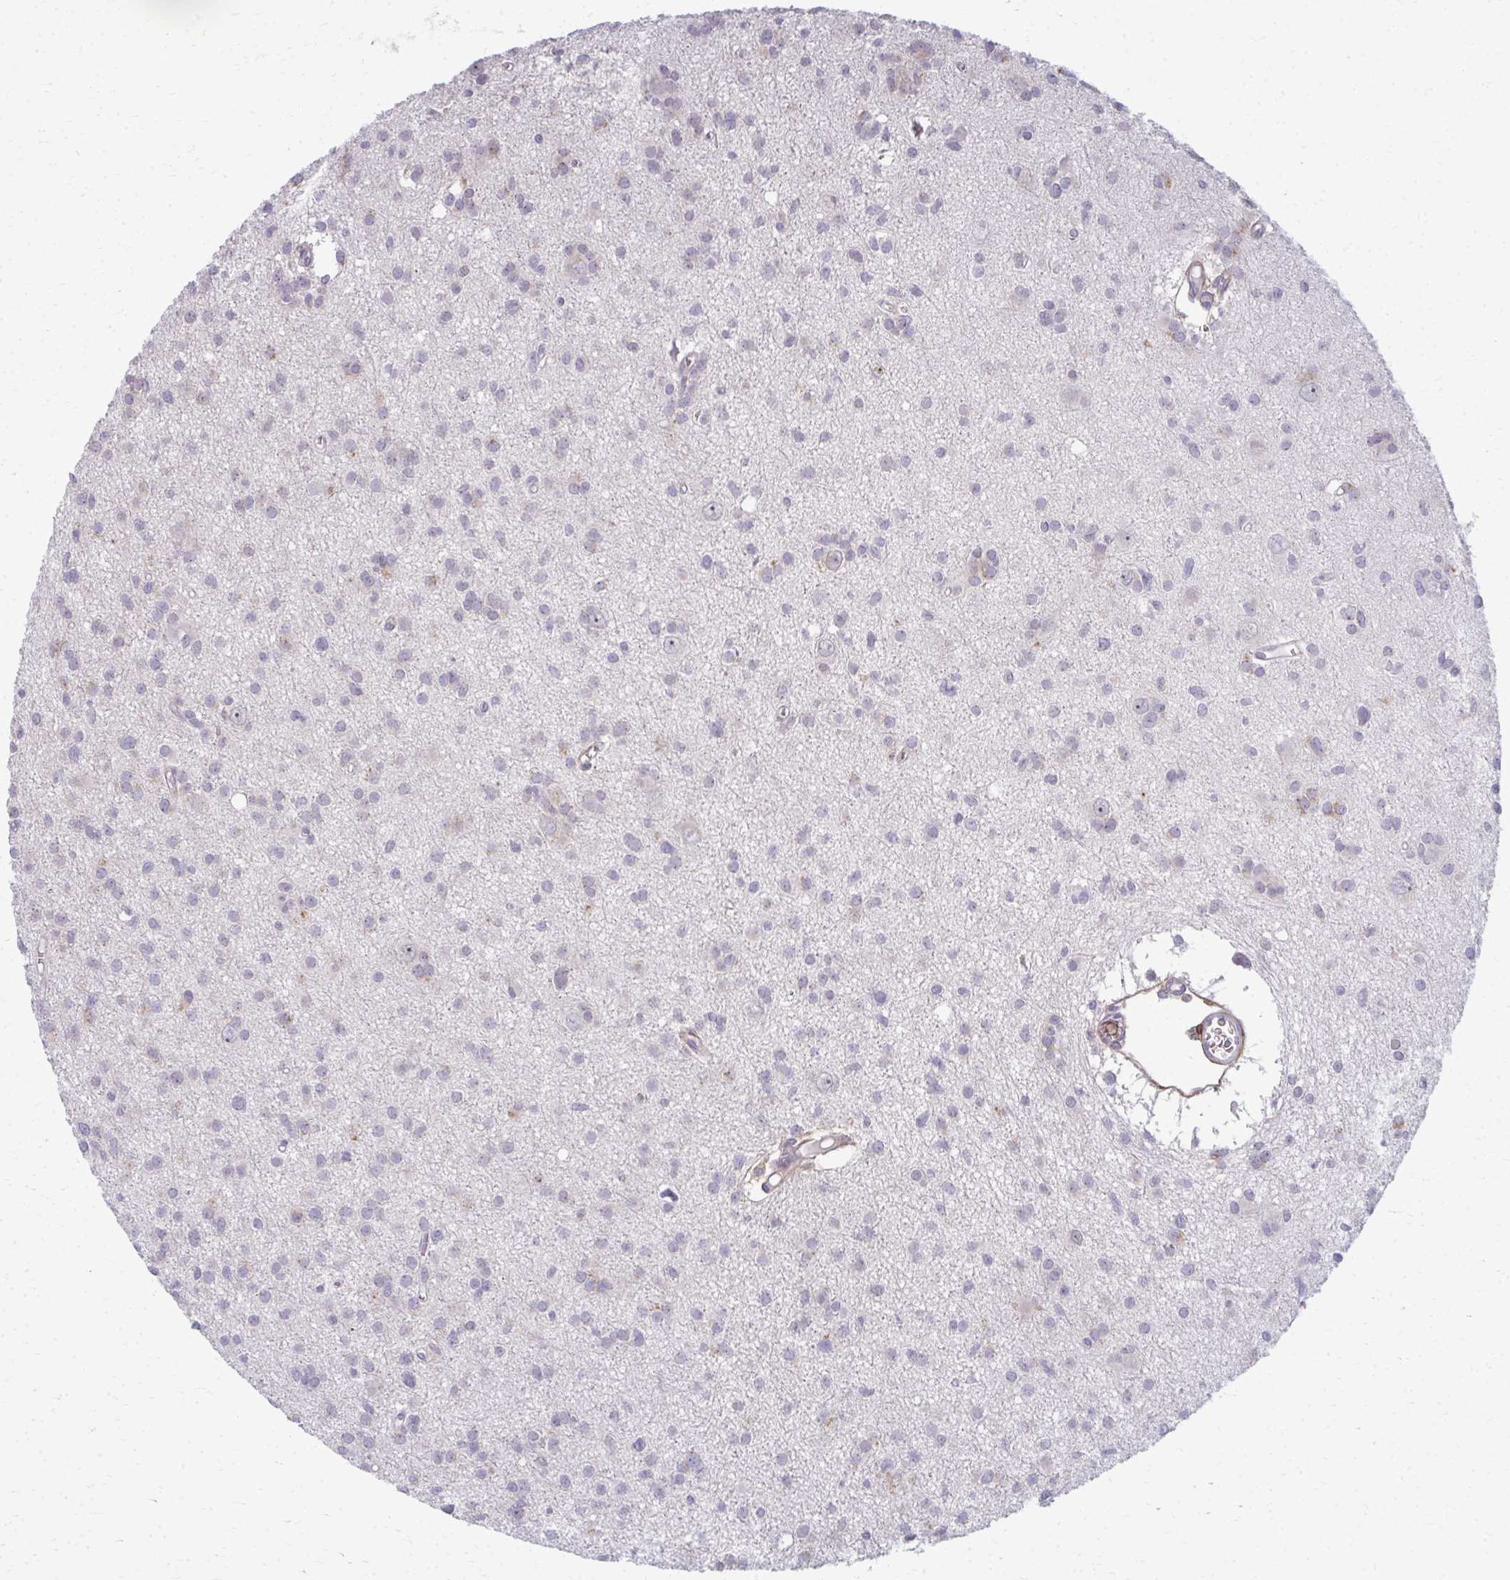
{"staining": {"intensity": "negative", "quantity": "none", "location": "none"}, "tissue": "glioma", "cell_type": "Tumor cells", "image_type": "cancer", "snomed": [{"axis": "morphology", "description": "Glioma, malignant, High grade"}, {"axis": "topography", "description": "Brain"}], "caption": "Histopathology image shows no significant protein positivity in tumor cells of glioma.", "gene": "AP5M1", "patient": {"sex": "male", "age": 23}}